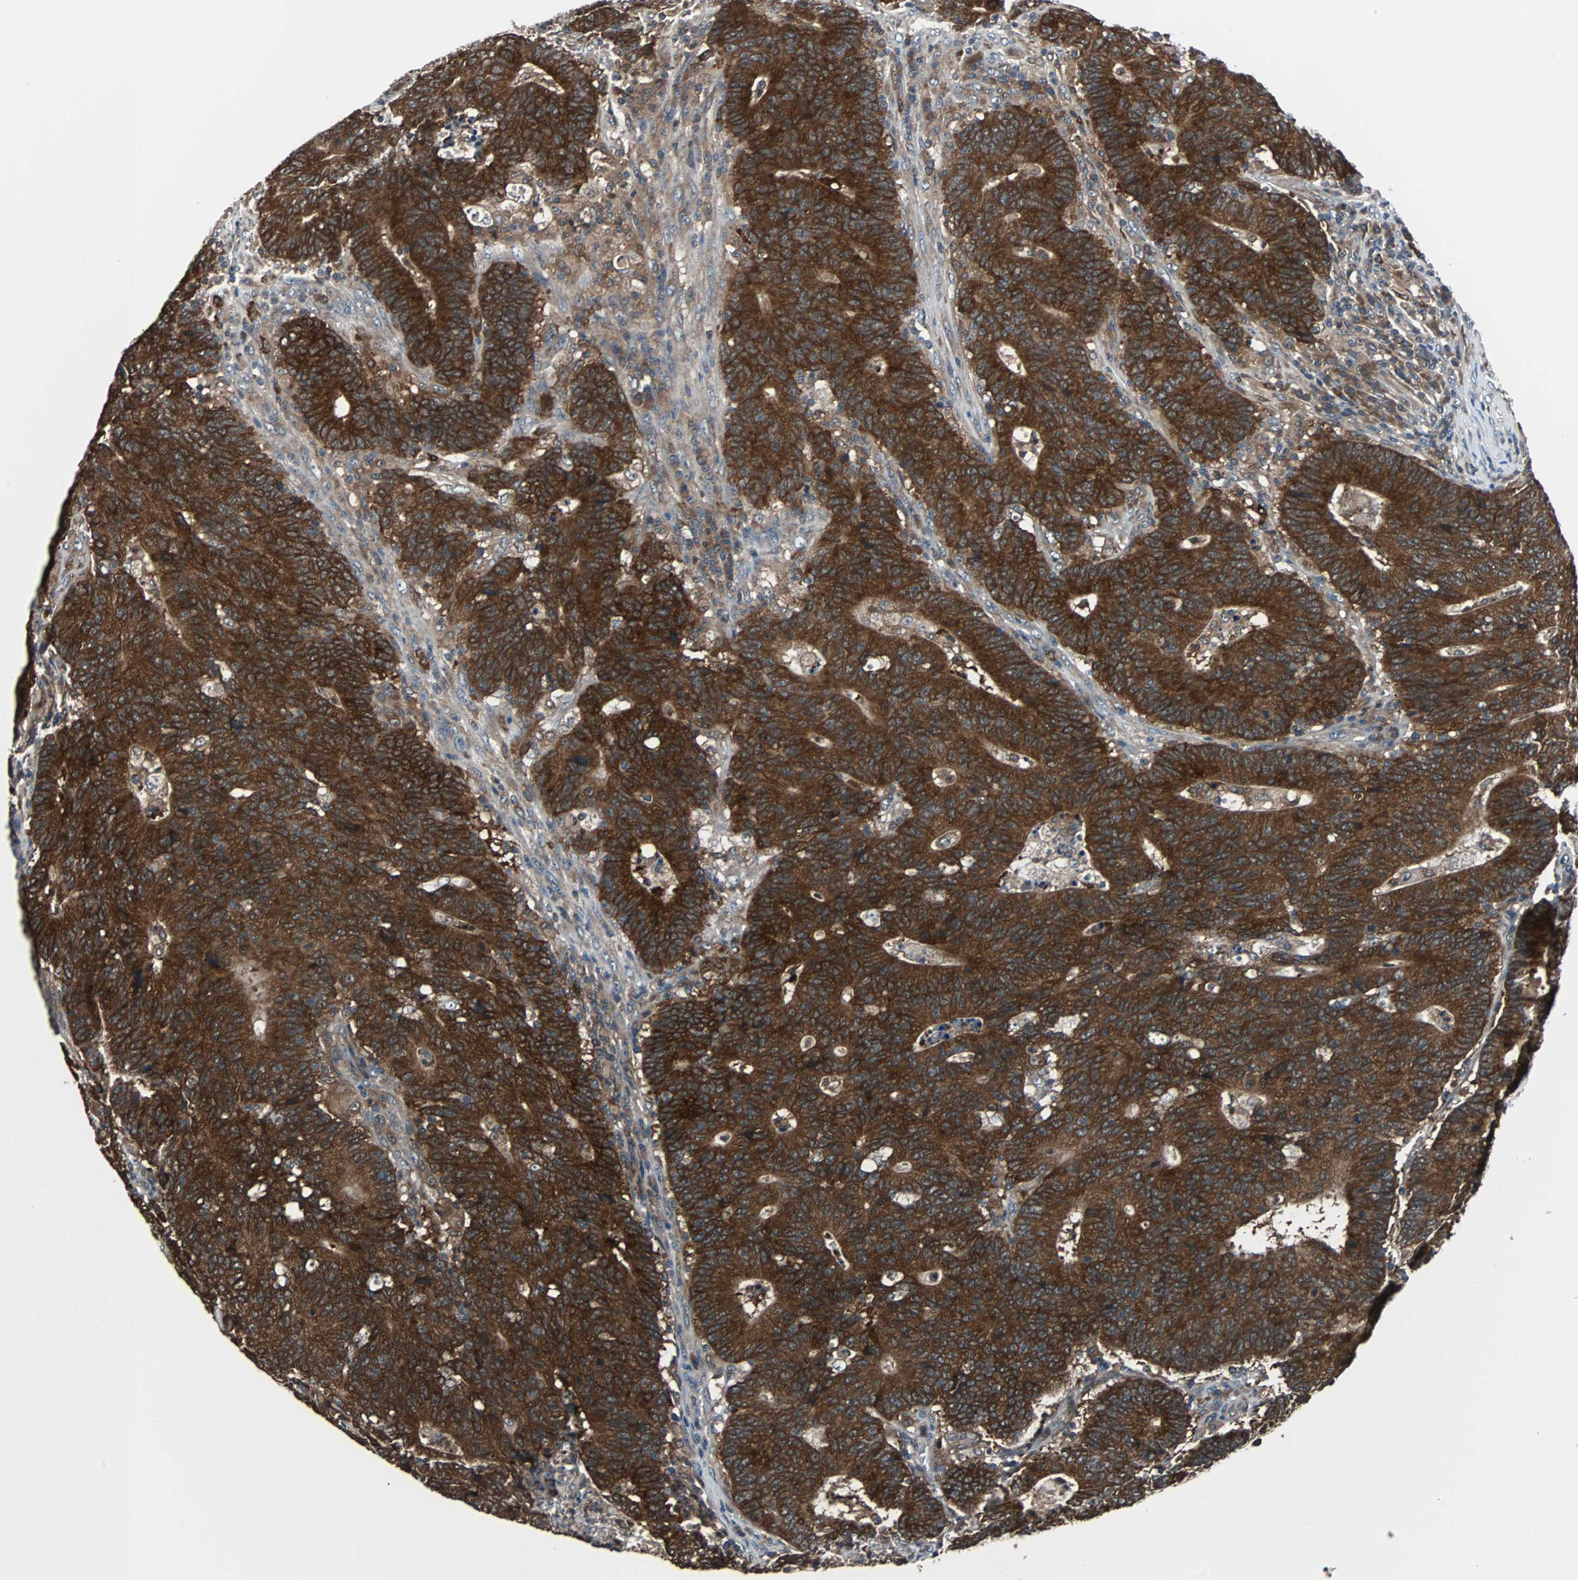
{"staining": {"intensity": "strong", "quantity": ">75%", "location": "cytoplasmic/membranous"}, "tissue": "colorectal cancer", "cell_type": "Tumor cells", "image_type": "cancer", "snomed": [{"axis": "morphology", "description": "Normal tissue, NOS"}, {"axis": "morphology", "description": "Adenocarcinoma, NOS"}, {"axis": "topography", "description": "Colon"}], "caption": "Colorectal cancer stained with a protein marker demonstrates strong staining in tumor cells.", "gene": "PAK1", "patient": {"sex": "female", "age": 75}}